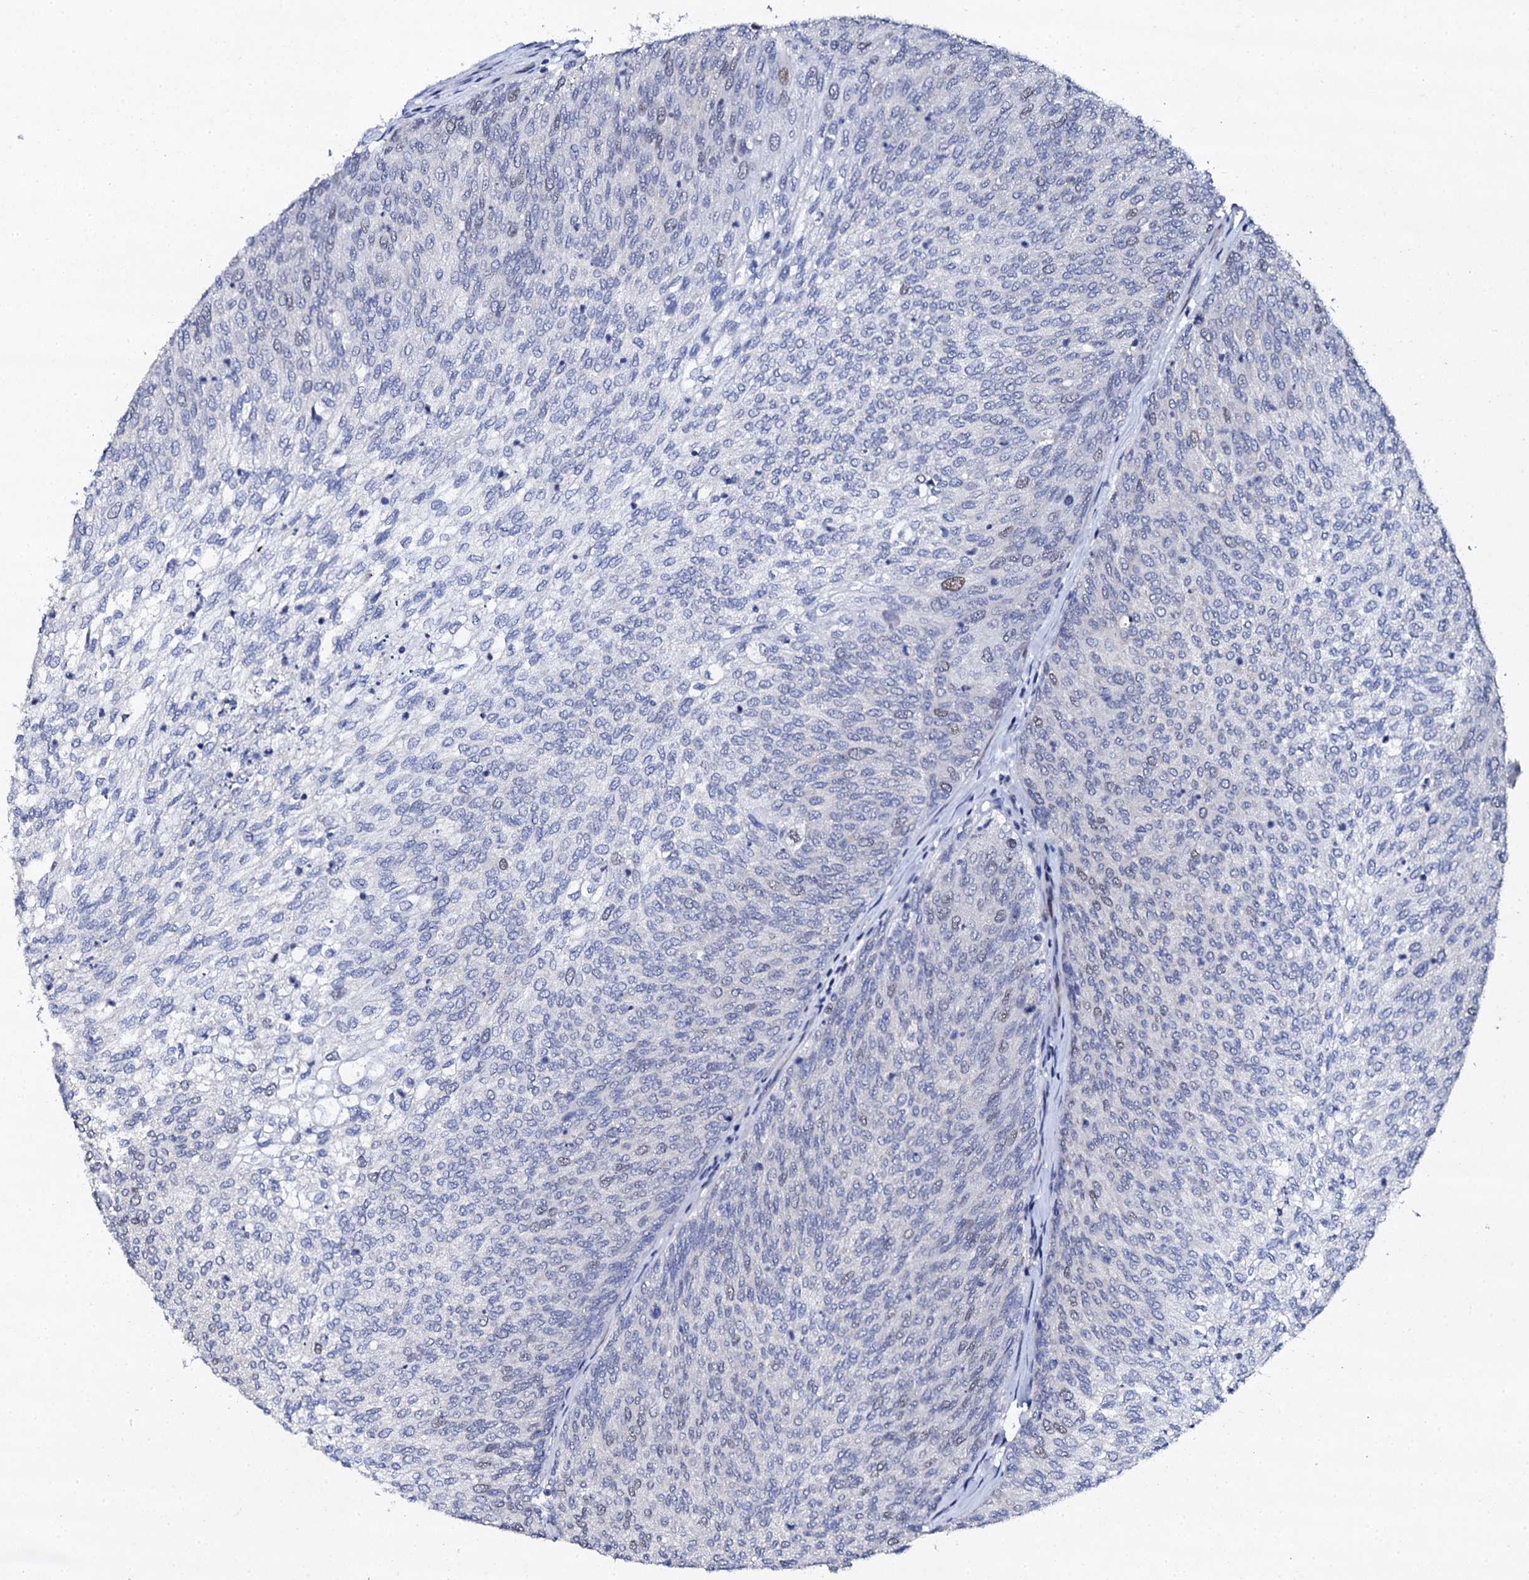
{"staining": {"intensity": "negative", "quantity": "none", "location": "none"}, "tissue": "urothelial cancer", "cell_type": "Tumor cells", "image_type": "cancer", "snomed": [{"axis": "morphology", "description": "Urothelial carcinoma, Low grade"}, {"axis": "topography", "description": "Urinary bladder"}], "caption": "Immunohistochemistry micrograph of human urothelial cancer stained for a protein (brown), which exhibits no positivity in tumor cells.", "gene": "NUDT13", "patient": {"sex": "female", "age": 79}}